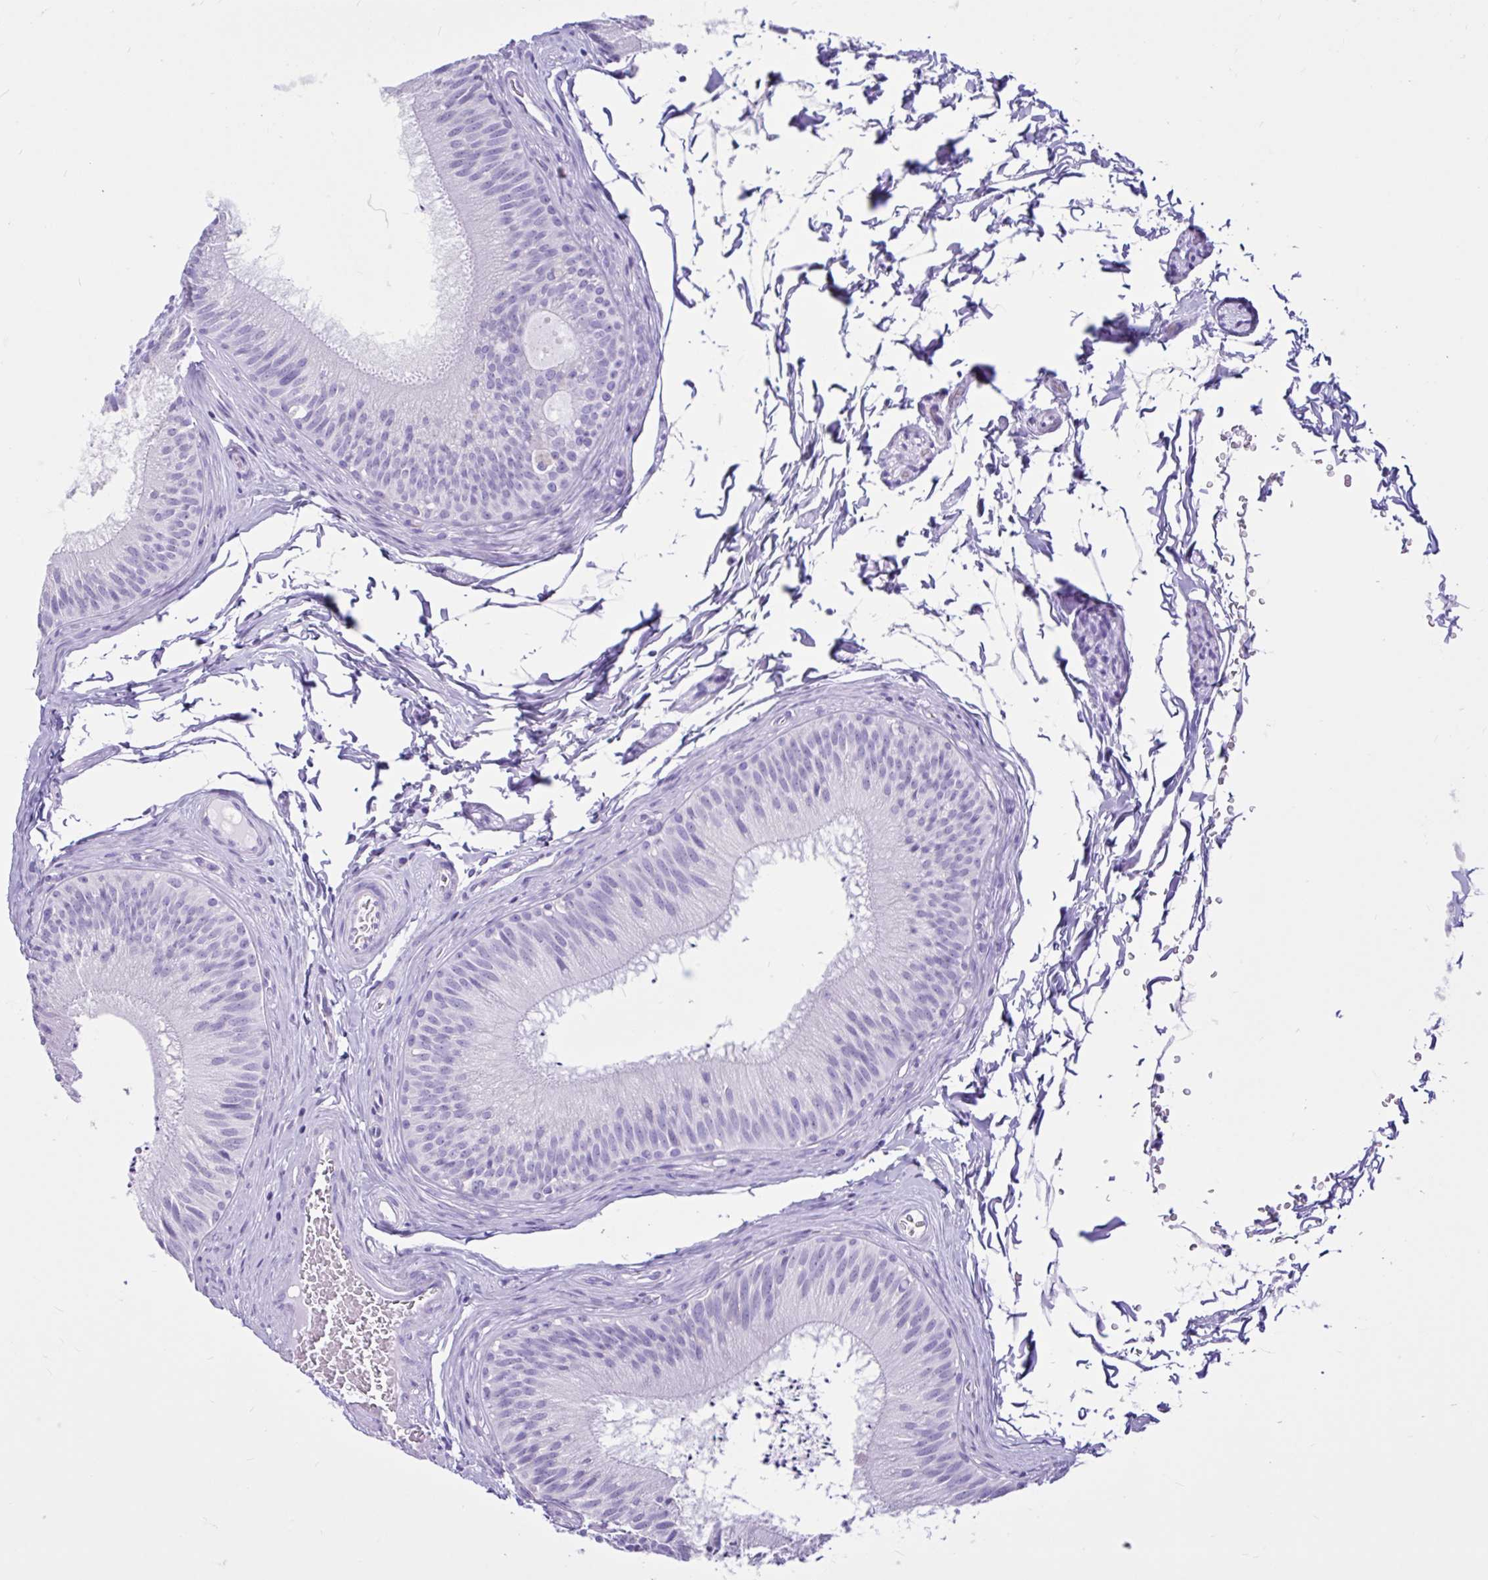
{"staining": {"intensity": "negative", "quantity": "none", "location": "none"}, "tissue": "epididymis", "cell_type": "Glandular cells", "image_type": "normal", "snomed": [{"axis": "morphology", "description": "Normal tissue, NOS"}, {"axis": "topography", "description": "Epididymis"}], "caption": "A high-resolution micrograph shows immunohistochemistry (IHC) staining of benign epididymis, which exhibits no significant positivity in glandular cells.", "gene": "CYP19A1", "patient": {"sex": "male", "age": 24}}